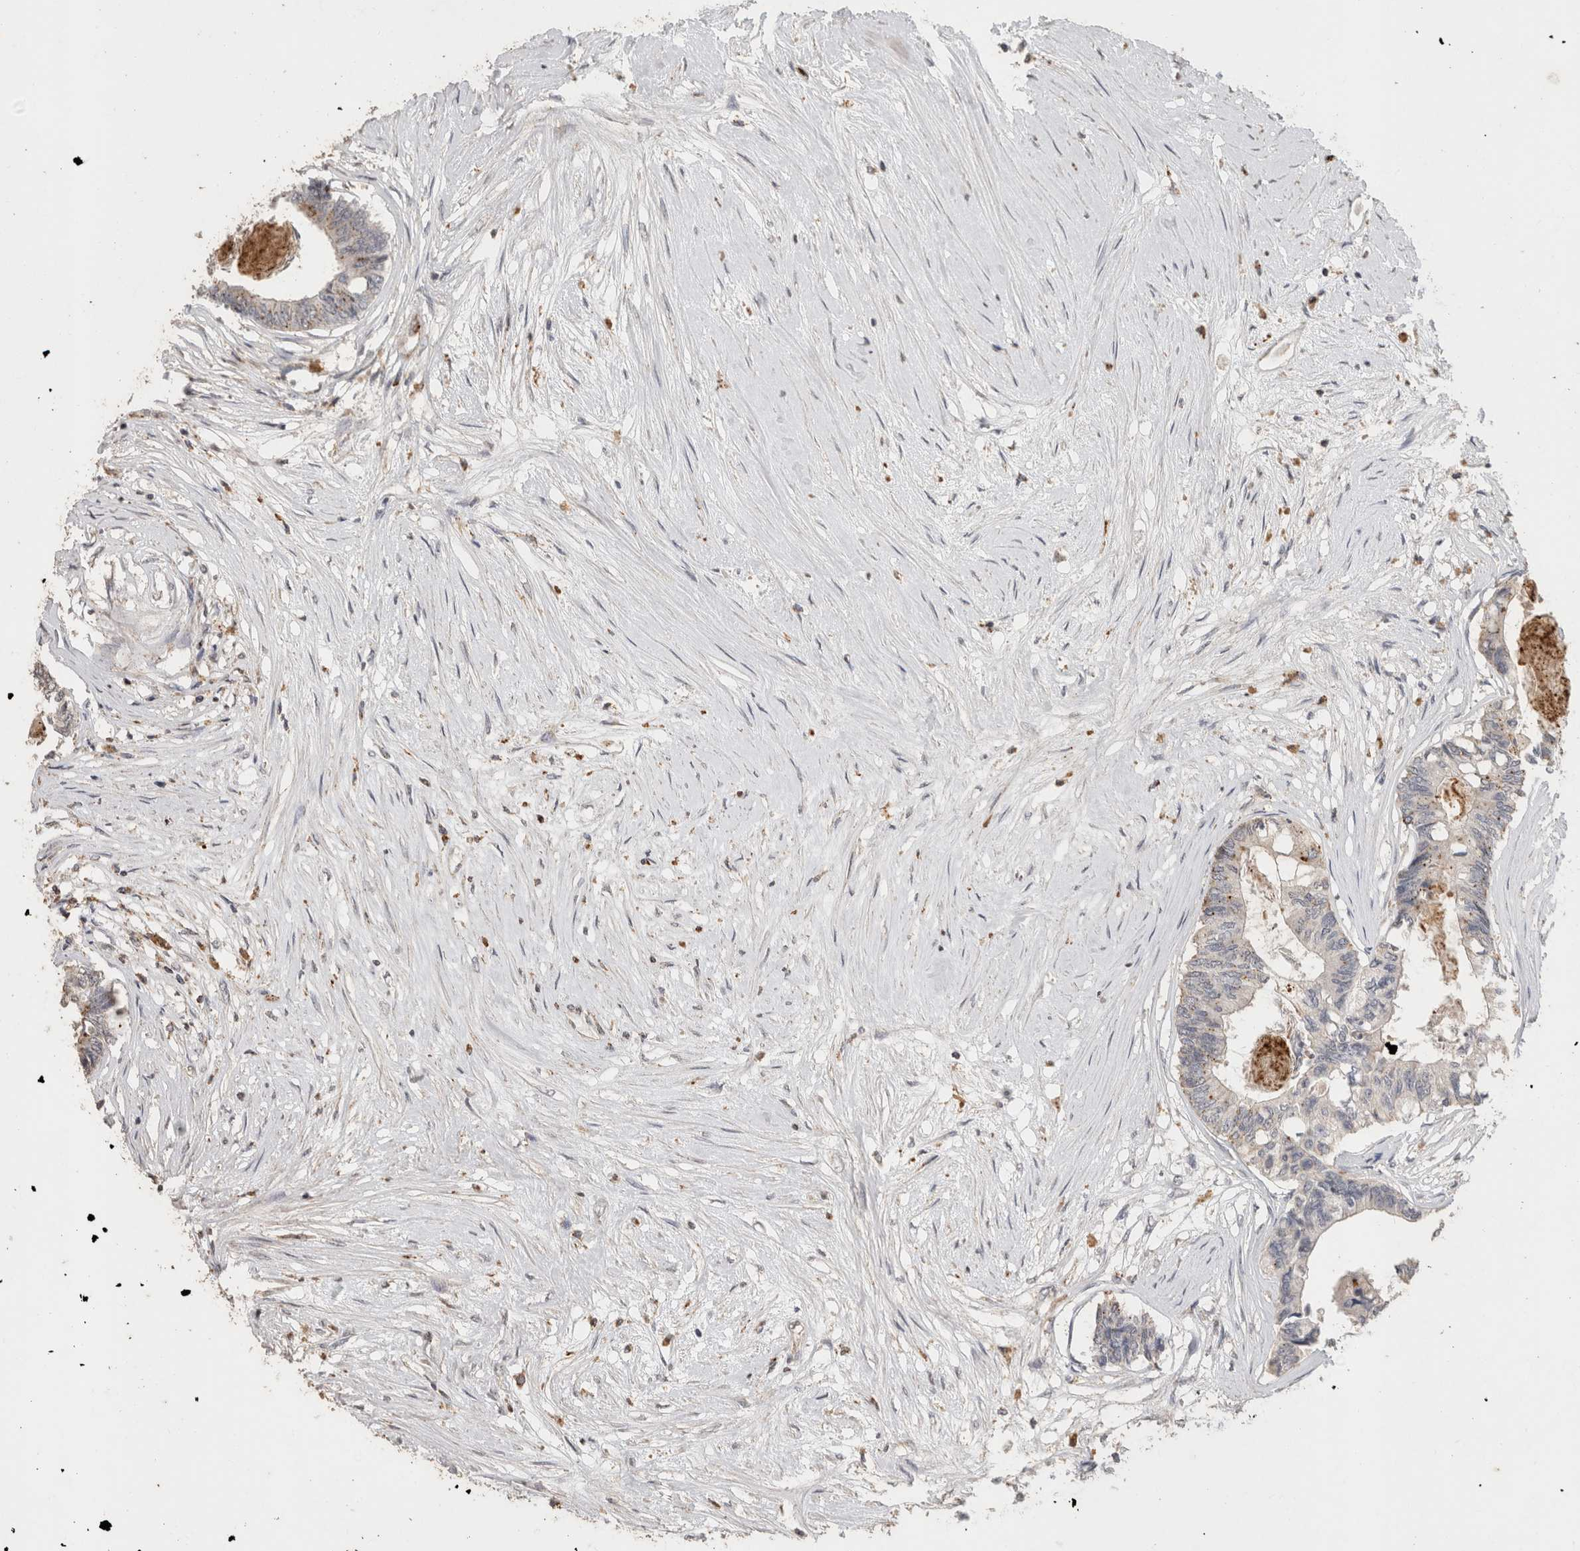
{"staining": {"intensity": "negative", "quantity": "none", "location": "none"}, "tissue": "colorectal cancer", "cell_type": "Tumor cells", "image_type": "cancer", "snomed": [{"axis": "morphology", "description": "Adenocarcinoma, NOS"}, {"axis": "topography", "description": "Rectum"}], "caption": "A histopathology image of human colorectal cancer is negative for staining in tumor cells.", "gene": "ARSA", "patient": {"sex": "male", "age": 63}}